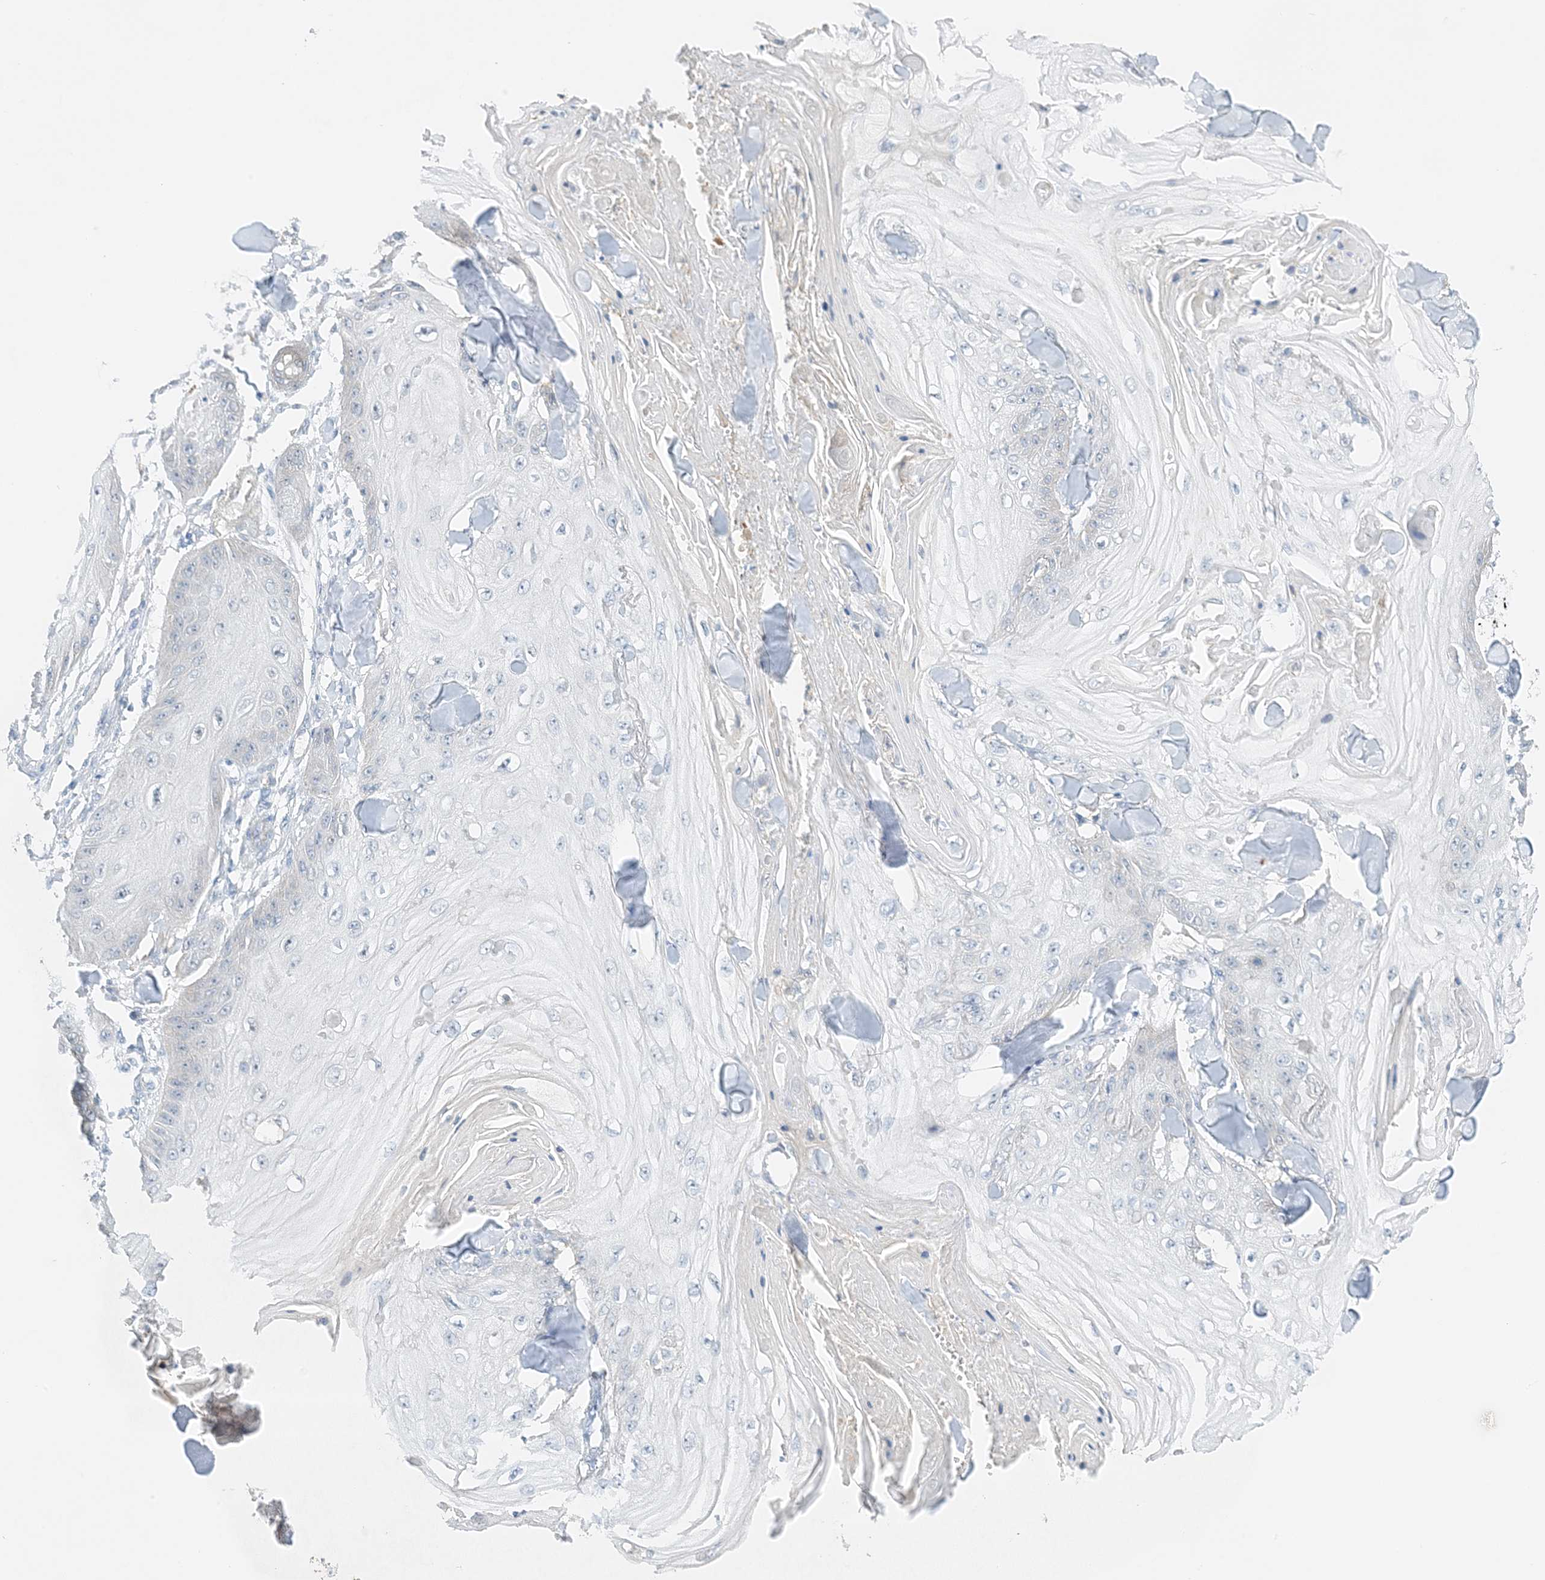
{"staining": {"intensity": "negative", "quantity": "none", "location": "none"}, "tissue": "skin cancer", "cell_type": "Tumor cells", "image_type": "cancer", "snomed": [{"axis": "morphology", "description": "Squamous cell carcinoma, NOS"}, {"axis": "topography", "description": "Skin"}], "caption": "Micrograph shows no protein expression in tumor cells of skin cancer tissue.", "gene": "KIFBP", "patient": {"sex": "male", "age": 74}}